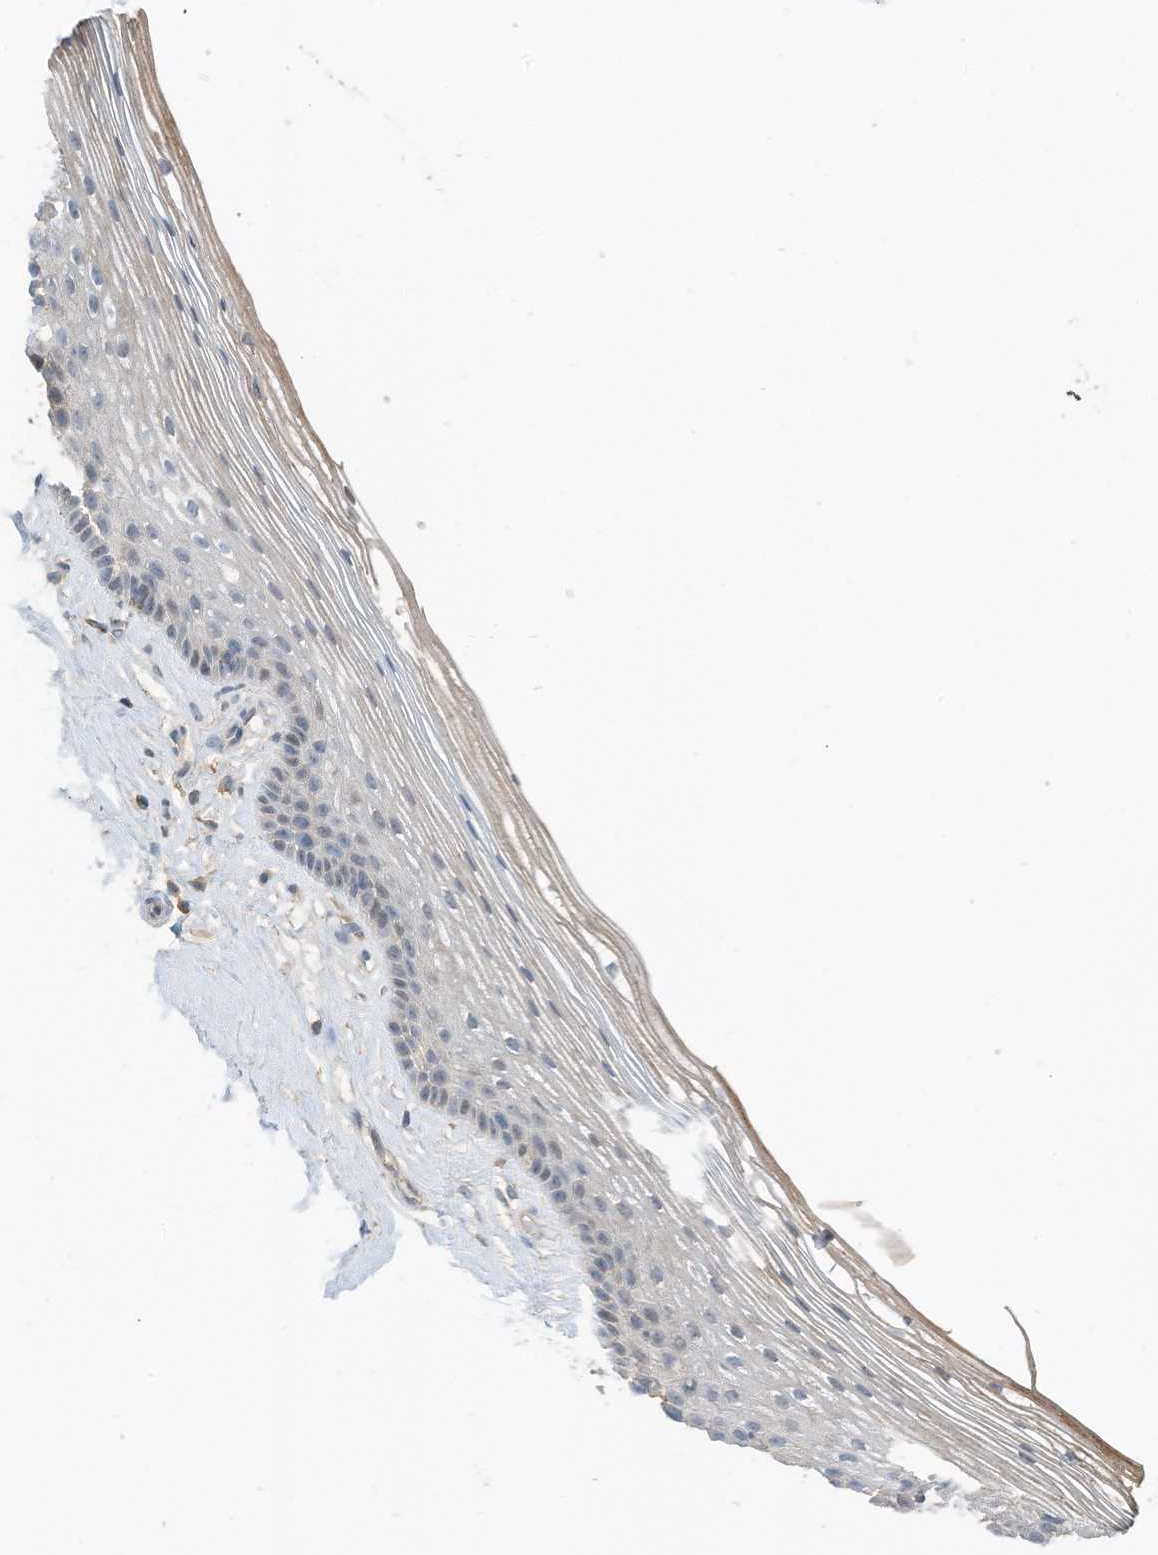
{"staining": {"intensity": "negative", "quantity": "none", "location": "none"}, "tissue": "vagina", "cell_type": "Squamous epithelial cells", "image_type": "normal", "snomed": [{"axis": "morphology", "description": "Normal tissue, NOS"}, {"axis": "topography", "description": "Vagina"}], "caption": "This is an IHC histopathology image of normal vagina. There is no expression in squamous epithelial cells.", "gene": "SLFN14", "patient": {"sex": "female", "age": 46}}